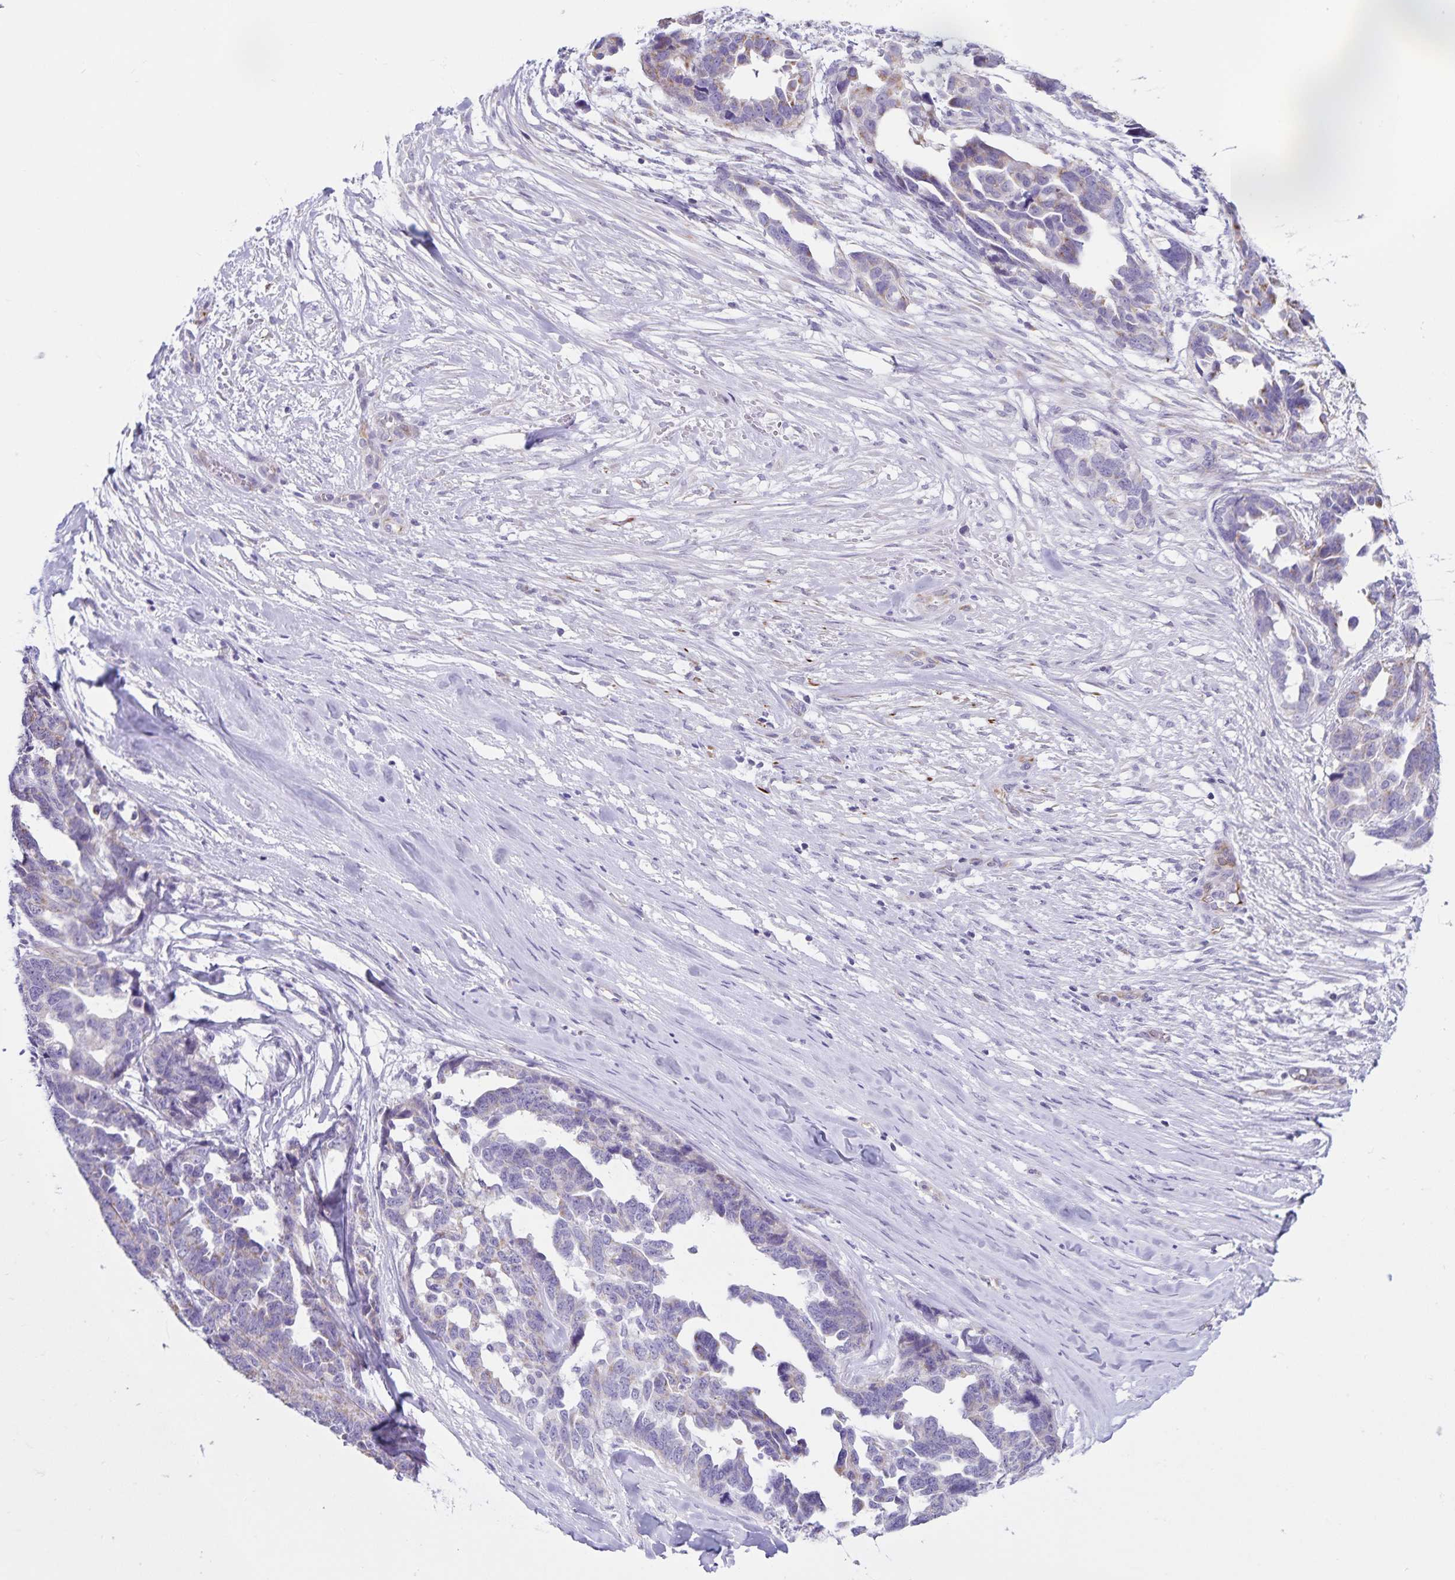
{"staining": {"intensity": "weak", "quantity": "<25%", "location": "cytoplasmic/membranous"}, "tissue": "ovarian cancer", "cell_type": "Tumor cells", "image_type": "cancer", "snomed": [{"axis": "morphology", "description": "Cystadenocarcinoma, serous, NOS"}, {"axis": "topography", "description": "Ovary"}], "caption": "Immunohistochemistry (IHC) histopathology image of ovarian cancer stained for a protein (brown), which exhibits no expression in tumor cells.", "gene": "SYNM", "patient": {"sex": "female", "age": 69}}